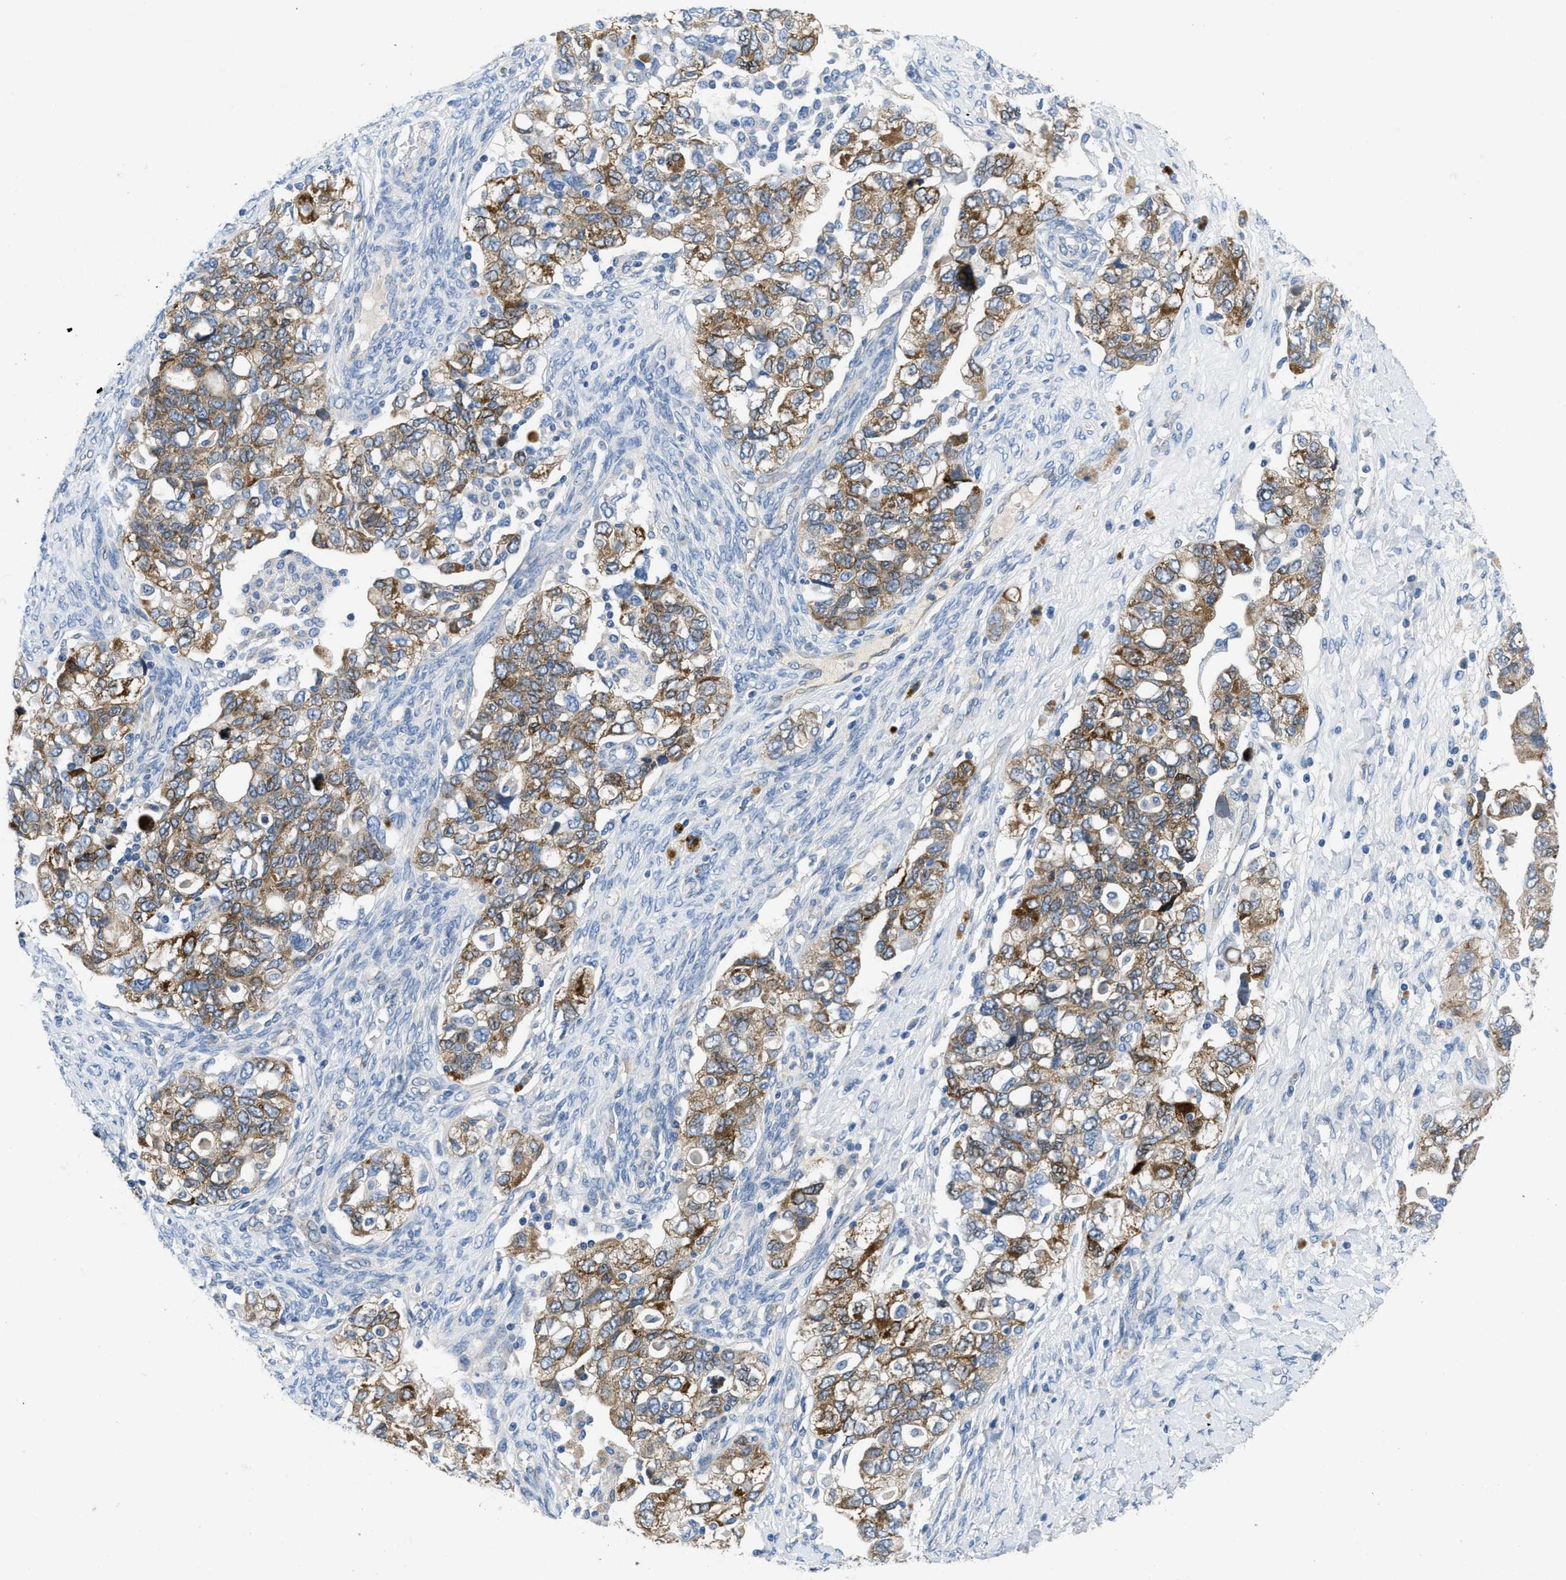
{"staining": {"intensity": "moderate", "quantity": ">75%", "location": "cytoplasmic/membranous"}, "tissue": "ovarian cancer", "cell_type": "Tumor cells", "image_type": "cancer", "snomed": [{"axis": "morphology", "description": "Carcinoma, NOS"}, {"axis": "morphology", "description": "Cystadenocarcinoma, serous, NOS"}, {"axis": "topography", "description": "Ovary"}], "caption": "Ovarian cancer (carcinoma) was stained to show a protein in brown. There is medium levels of moderate cytoplasmic/membranous positivity in approximately >75% of tumor cells. (IHC, brightfield microscopy, high magnification).", "gene": "PGR", "patient": {"sex": "female", "age": 69}}